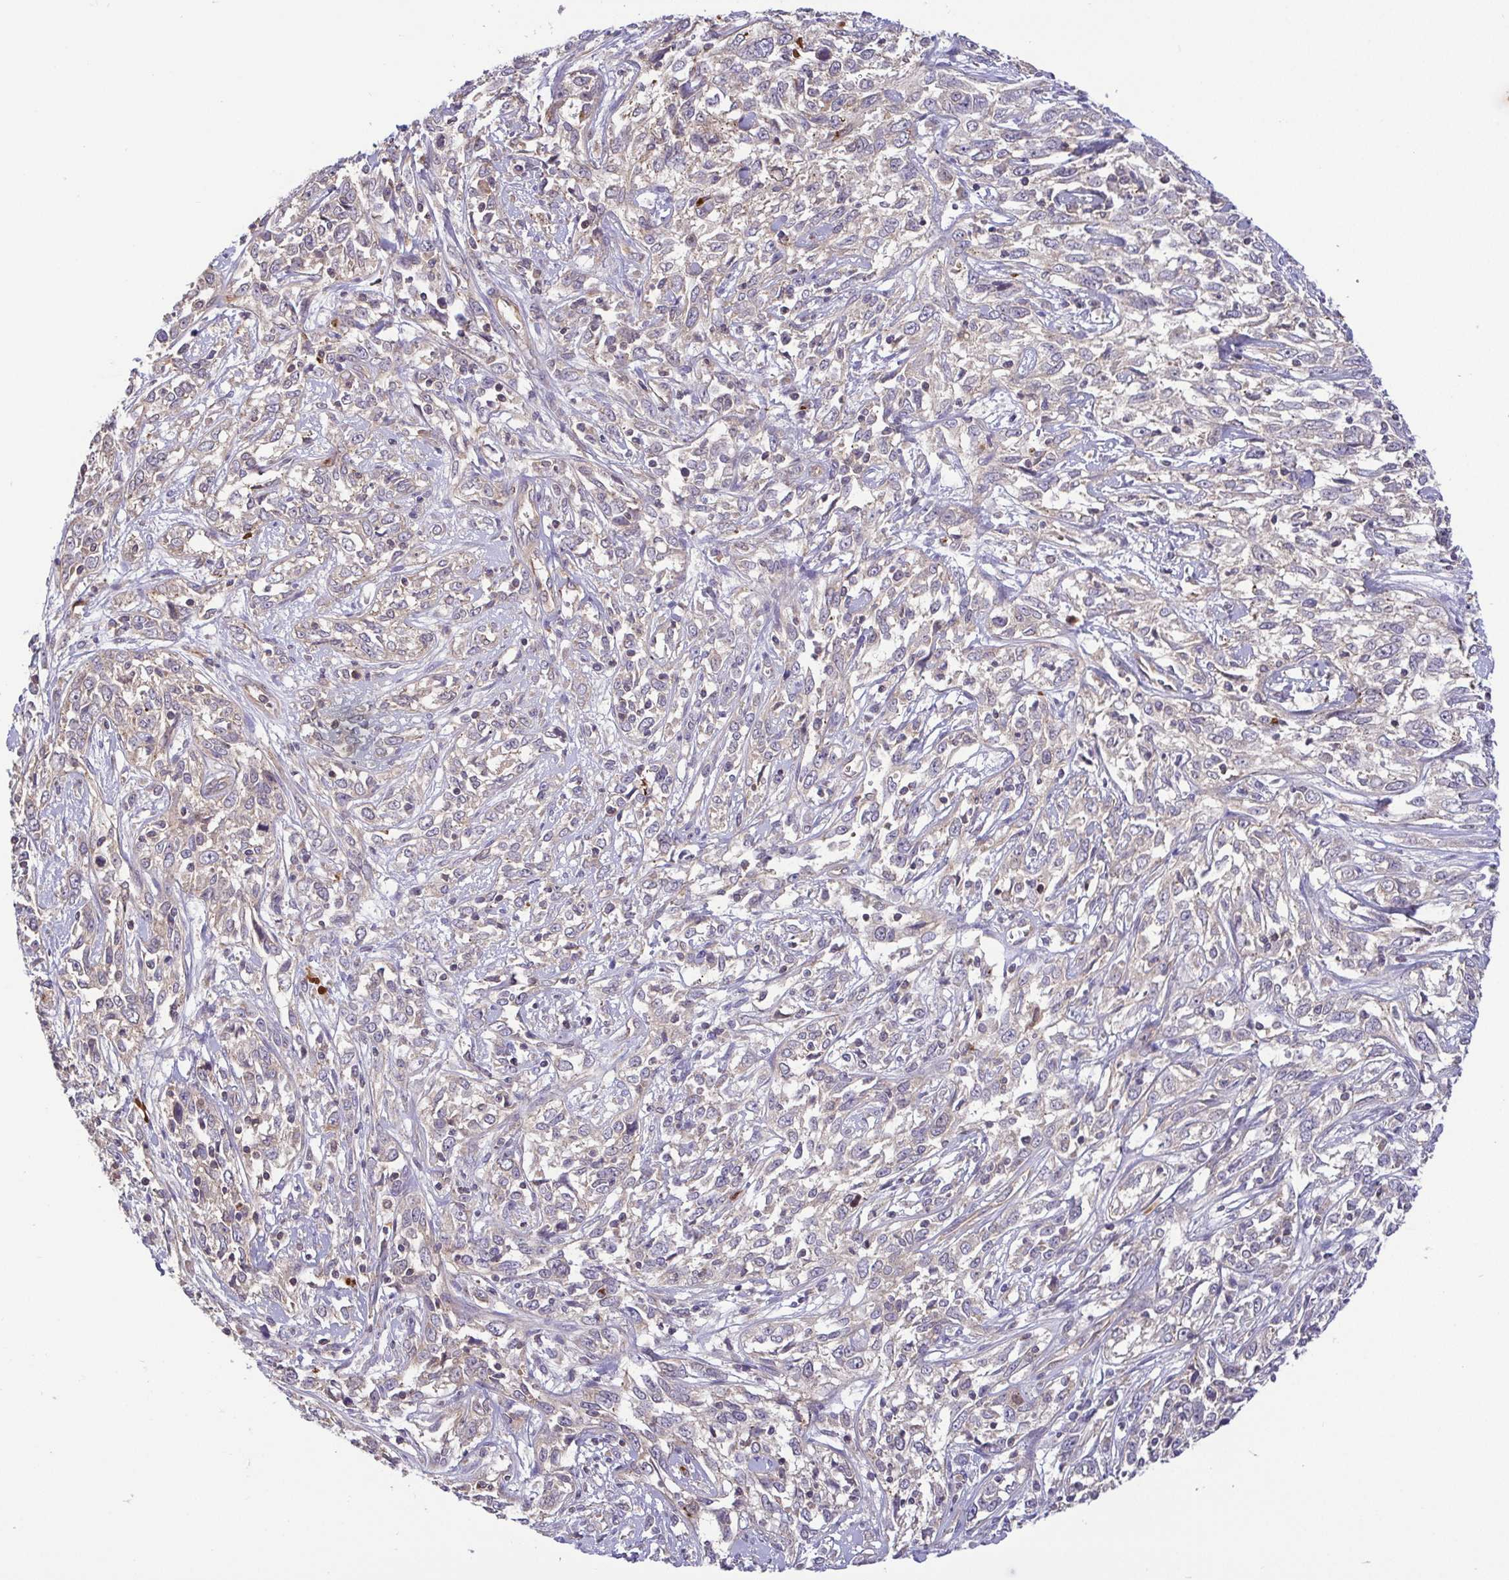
{"staining": {"intensity": "weak", "quantity": "25%-75%", "location": "cytoplasmic/membranous"}, "tissue": "cervical cancer", "cell_type": "Tumor cells", "image_type": "cancer", "snomed": [{"axis": "morphology", "description": "Adenocarcinoma, NOS"}, {"axis": "topography", "description": "Cervix"}], "caption": "High-magnification brightfield microscopy of adenocarcinoma (cervical) stained with DAB (brown) and counterstained with hematoxylin (blue). tumor cells exhibit weak cytoplasmic/membranous staining is appreciated in approximately25%-75% of cells.", "gene": "OSBPL7", "patient": {"sex": "female", "age": 40}}